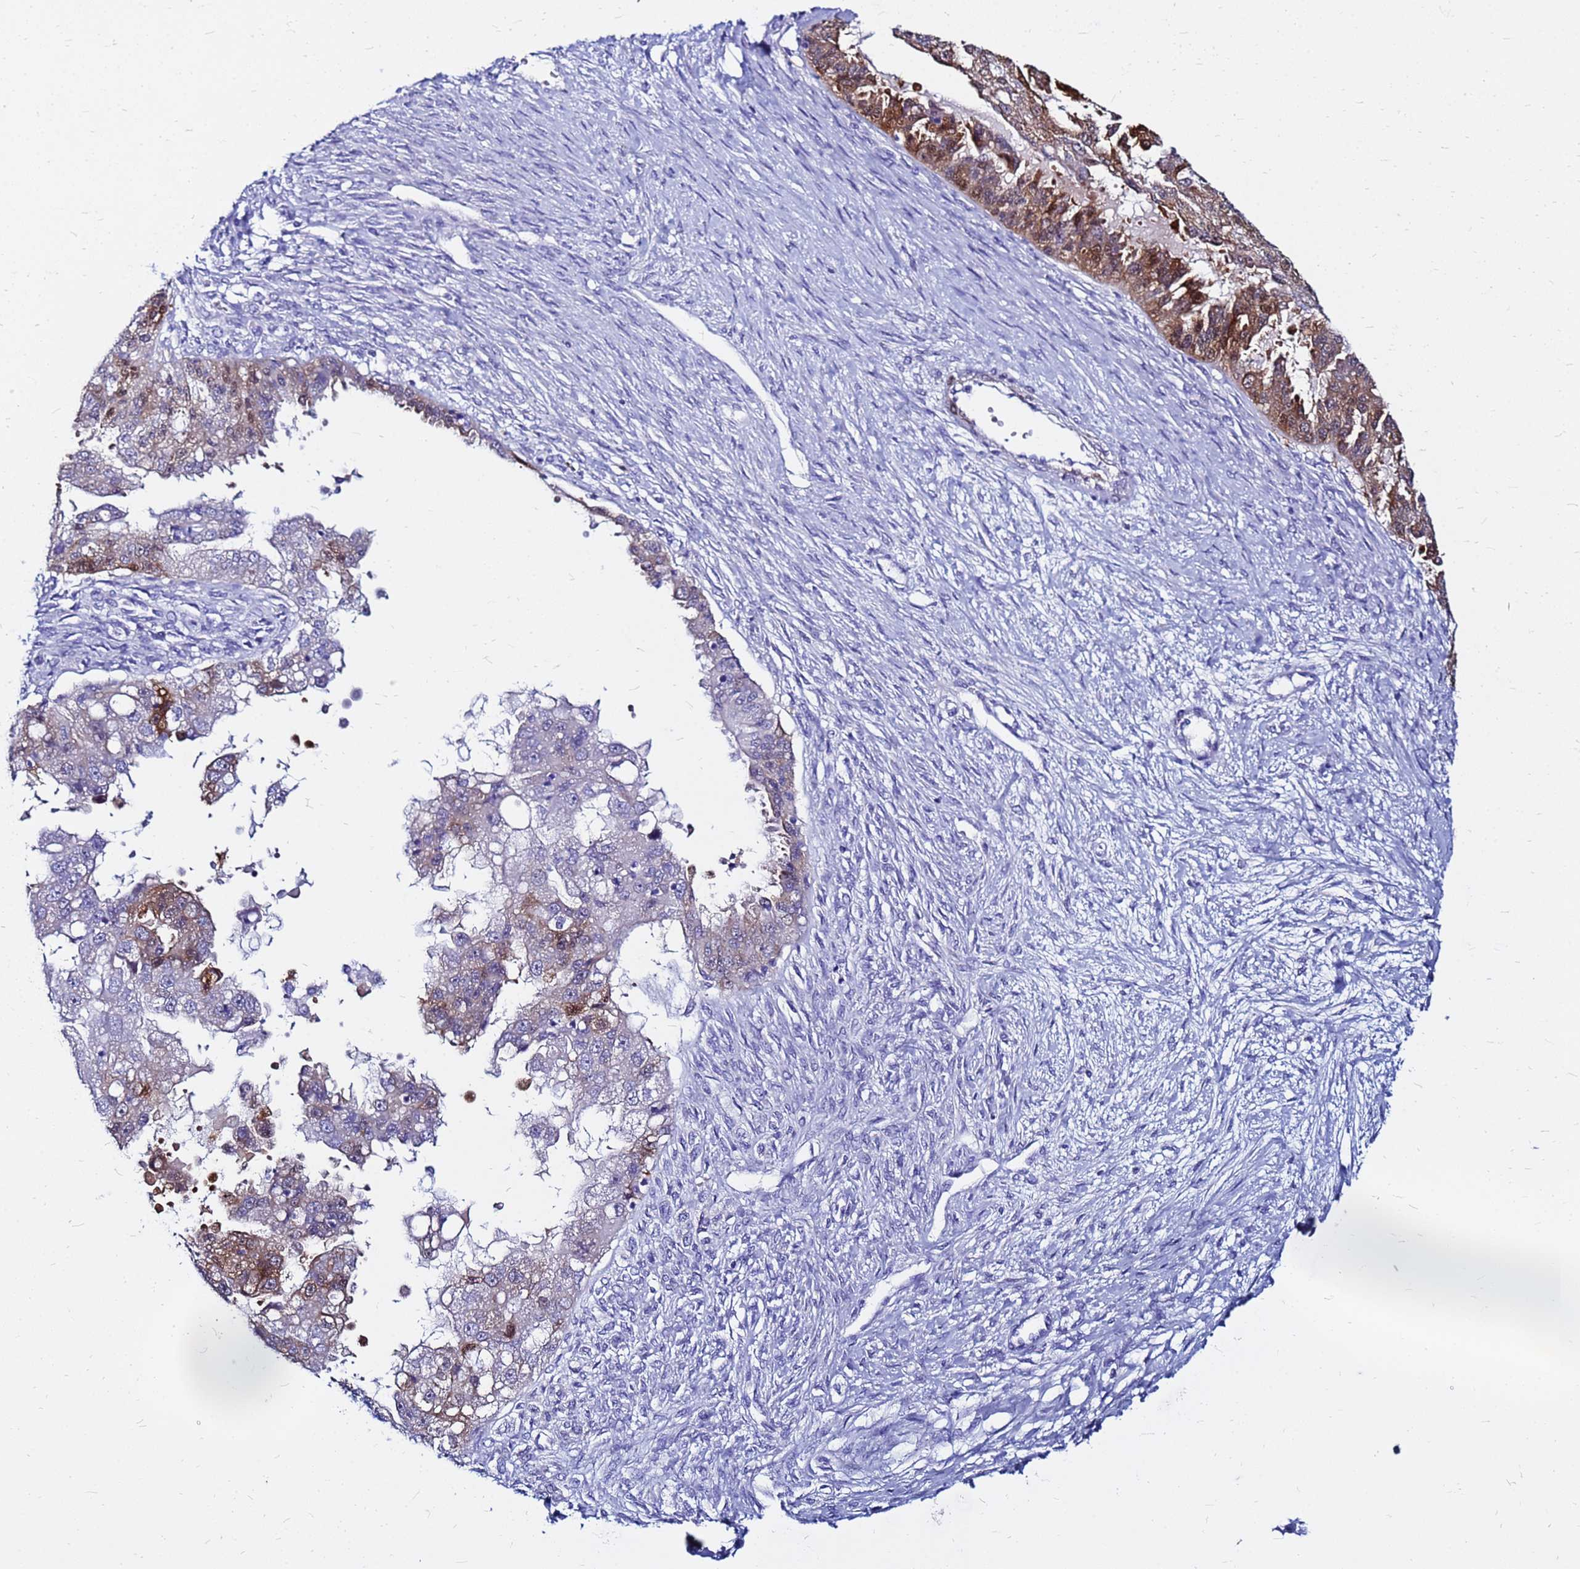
{"staining": {"intensity": "moderate", "quantity": "25%-75%", "location": "cytoplasmic/membranous,nuclear"}, "tissue": "ovarian cancer", "cell_type": "Tumor cells", "image_type": "cancer", "snomed": [{"axis": "morphology", "description": "Cystadenocarcinoma, serous, NOS"}, {"axis": "topography", "description": "Ovary"}], "caption": "This image shows immunohistochemistry (IHC) staining of ovarian cancer (serous cystadenocarcinoma), with medium moderate cytoplasmic/membranous and nuclear positivity in approximately 25%-75% of tumor cells.", "gene": "PPP1R14C", "patient": {"sex": "female", "age": 58}}